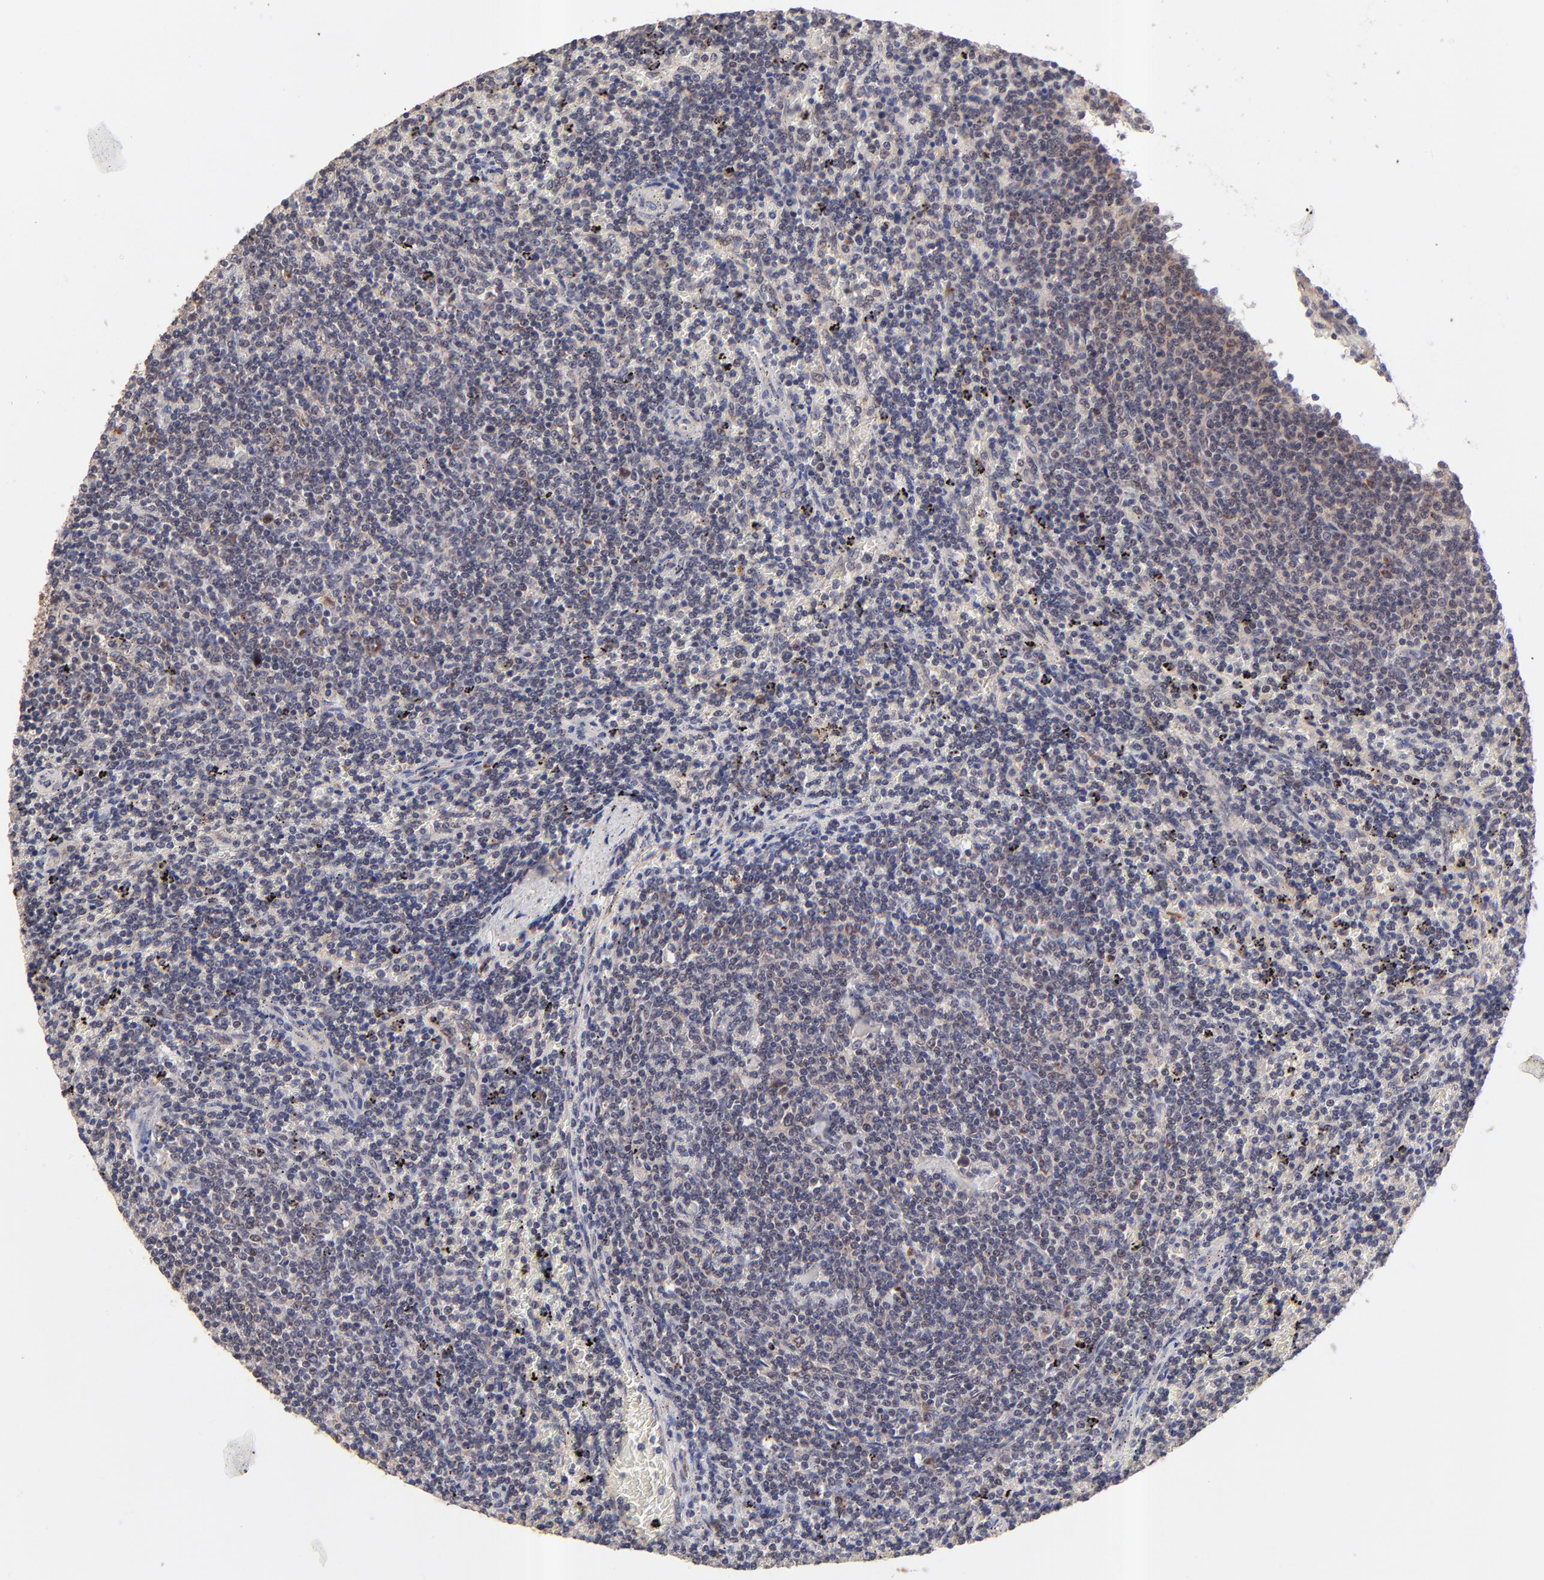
{"staining": {"intensity": "weak", "quantity": "<25%", "location": "cytoplasmic/membranous"}, "tissue": "lymphoma", "cell_type": "Tumor cells", "image_type": "cancer", "snomed": [{"axis": "morphology", "description": "Malignant lymphoma, non-Hodgkin's type, Low grade"}, {"axis": "topography", "description": "Spleen"}], "caption": "Immunohistochemical staining of lymphoma shows no significant staining in tumor cells.", "gene": "BAIAP2L2", "patient": {"sex": "female", "age": 50}}